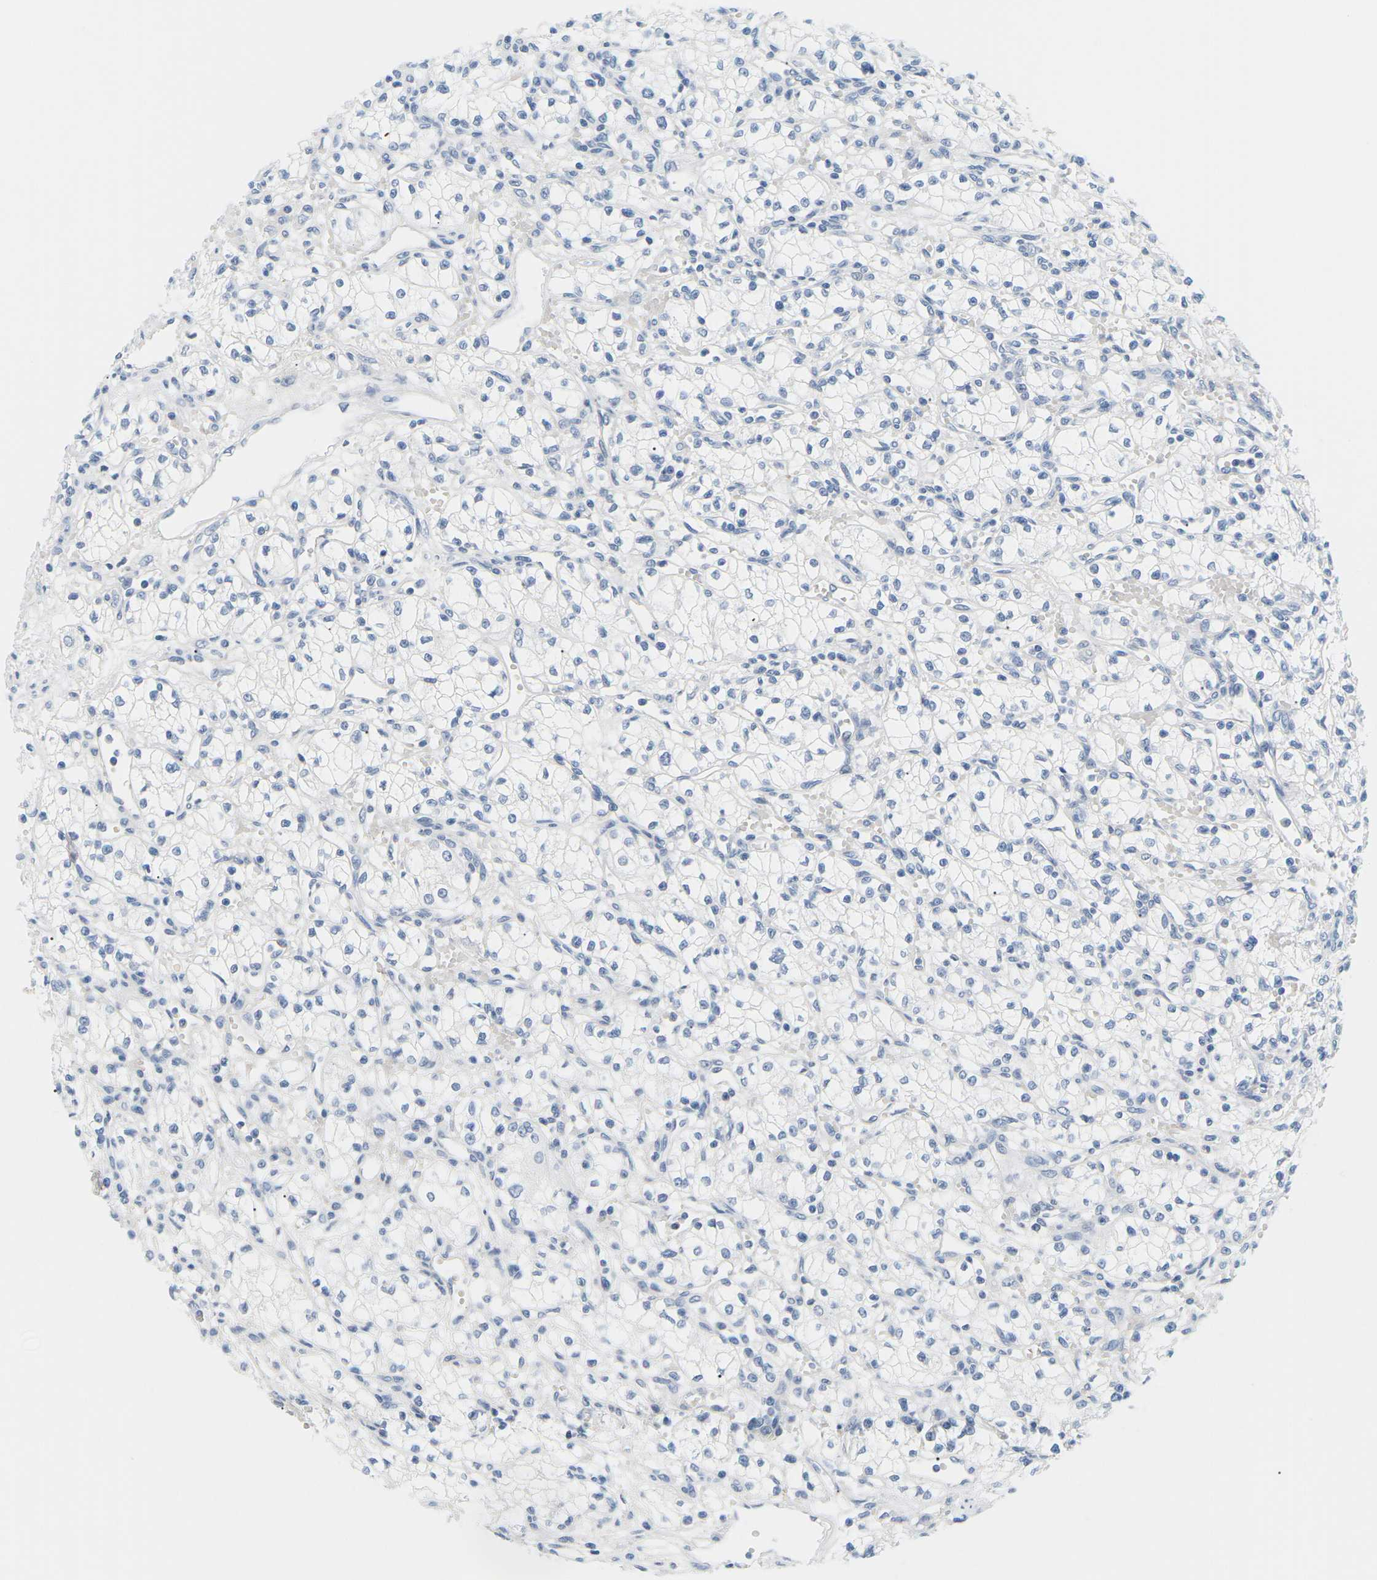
{"staining": {"intensity": "negative", "quantity": "none", "location": "none"}, "tissue": "renal cancer", "cell_type": "Tumor cells", "image_type": "cancer", "snomed": [{"axis": "morphology", "description": "Normal tissue, NOS"}, {"axis": "morphology", "description": "Adenocarcinoma, NOS"}, {"axis": "topography", "description": "Kidney"}], "caption": "Histopathology image shows no significant protein positivity in tumor cells of renal cancer (adenocarcinoma).", "gene": "APOB", "patient": {"sex": "male", "age": 59}}